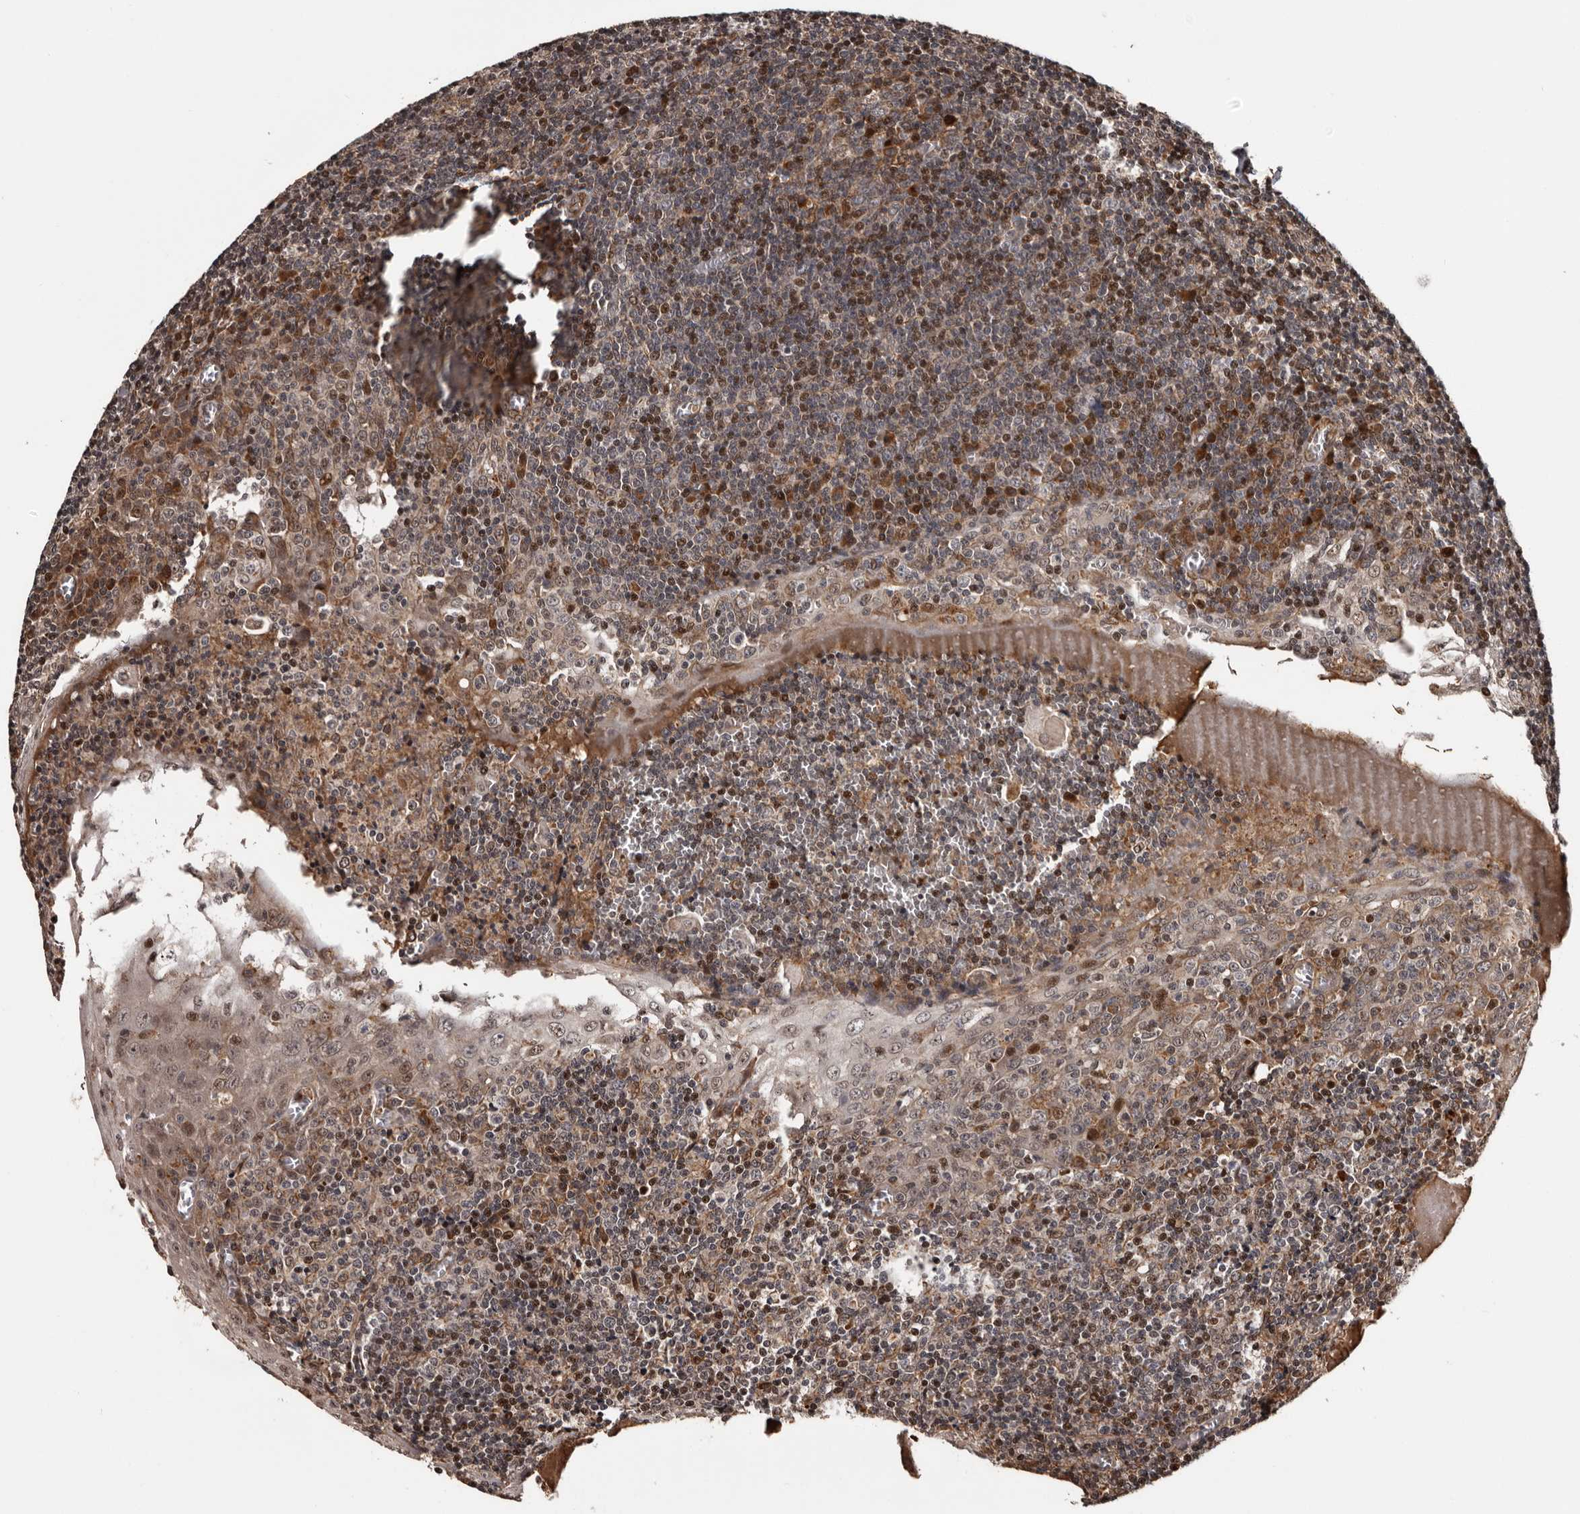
{"staining": {"intensity": "moderate", "quantity": "<25%", "location": "cytoplasmic/membranous,nuclear"}, "tissue": "tonsil", "cell_type": "Germinal center cells", "image_type": "normal", "snomed": [{"axis": "morphology", "description": "Normal tissue, NOS"}, {"axis": "topography", "description": "Tonsil"}], "caption": "Immunohistochemistry (IHC) of benign tonsil displays low levels of moderate cytoplasmic/membranous,nuclear expression in approximately <25% of germinal center cells.", "gene": "SERTAD4", "patient": {"sex": "male", "age": 37}}